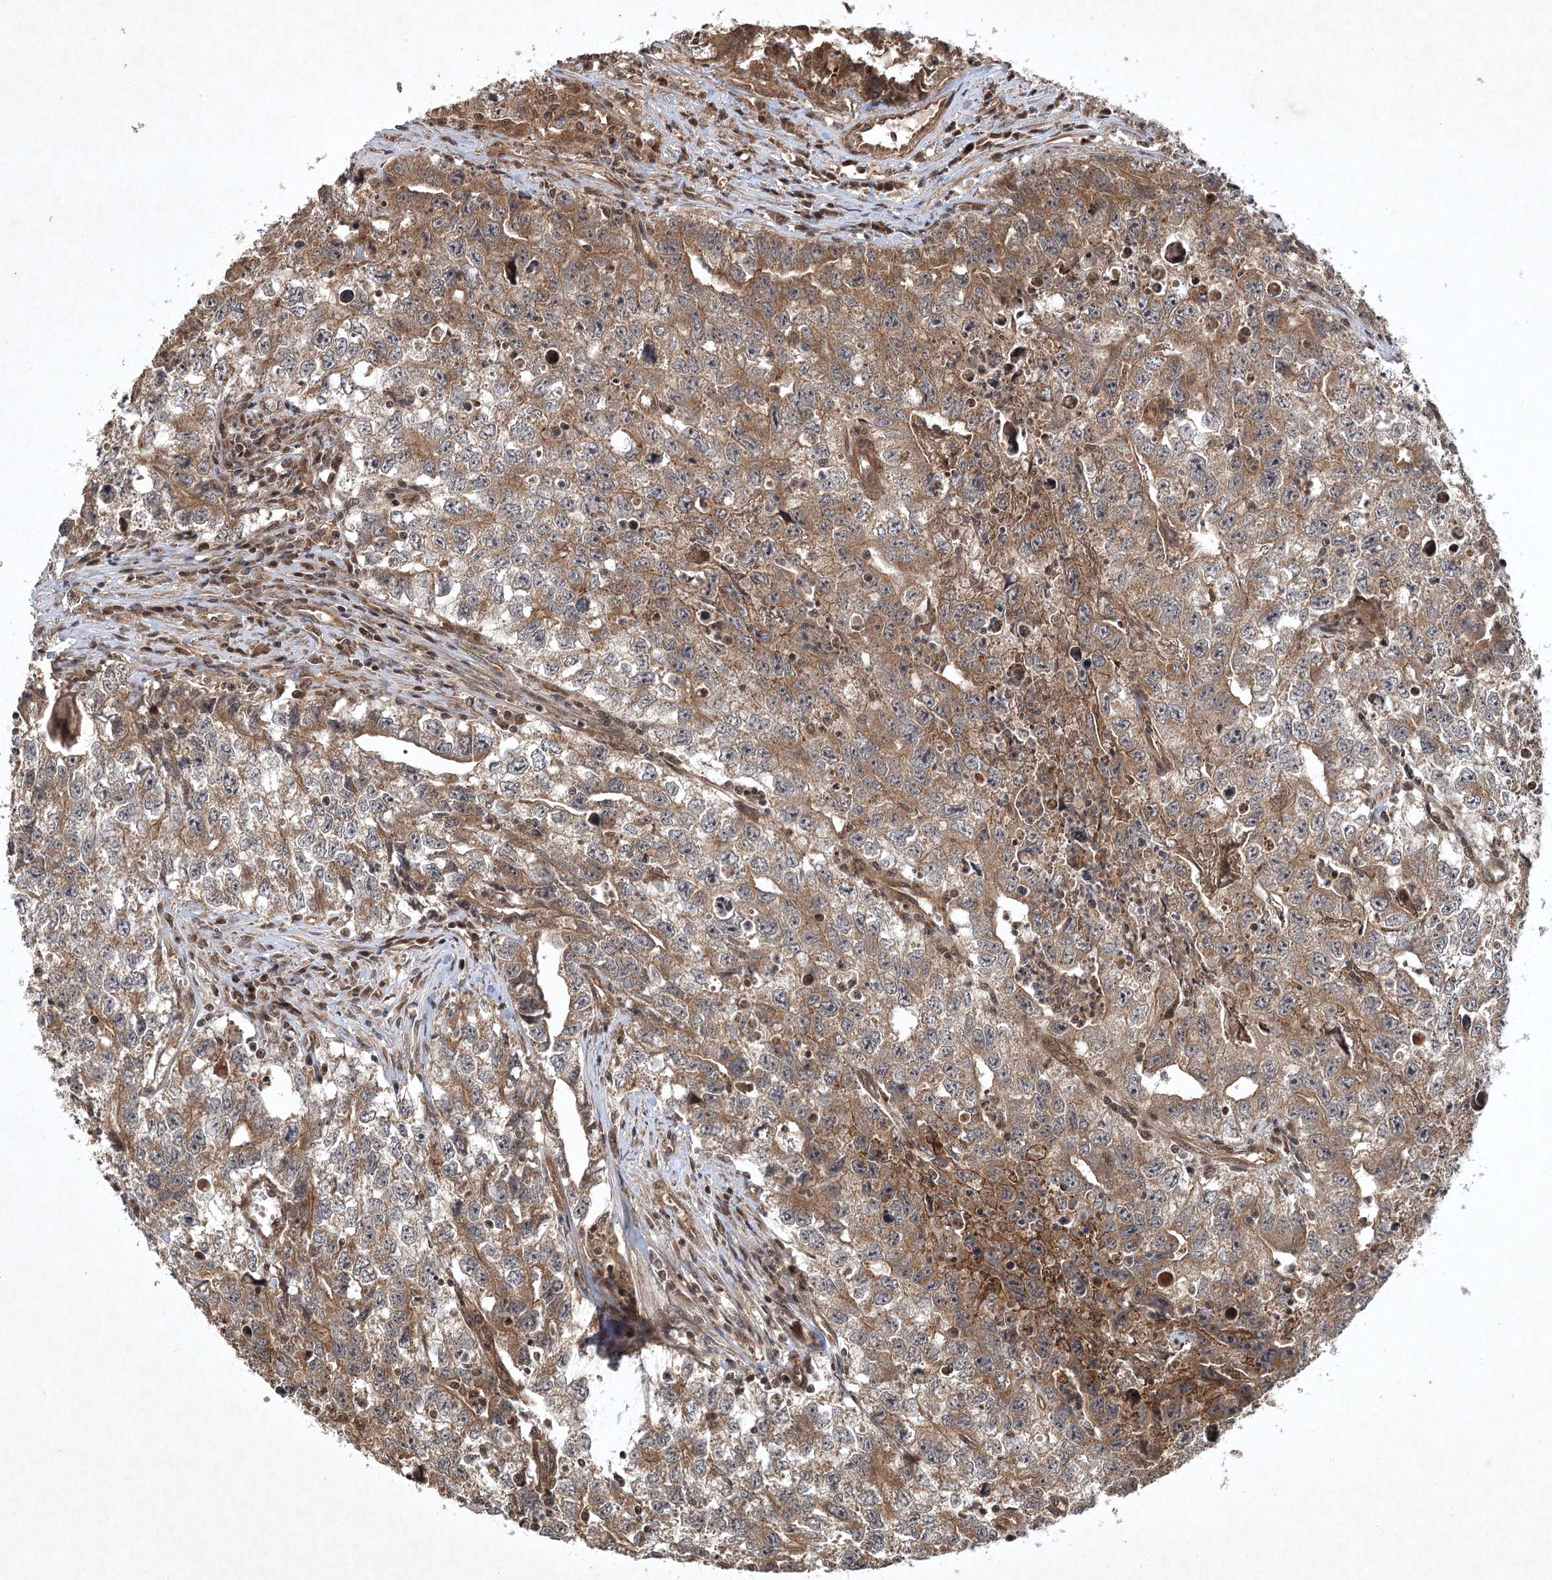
{"staining": {"intensity": "moderate", "quantity": ">75%", "location": "cytoplasmic/membranous"}, "tissue": "testis cancer", "cell_type": "Tumor cells", "image_type": "cancer", "snomed": [{"axis": "morphology", "description": "Seminoma, NOS"}, {"axis": "morphology", "description": "Carcinoma, Embryonal, NOS"}, {"axis": "topography", "description": "Testis"}], "caption": "A medium amount of moderate cytoplasmic/membranous expression is seen in about >75% of tumor cells in seminoma (testis) tissue.", "gene": "INSIG2", "patient": {"sex": "male", "age": 43}}